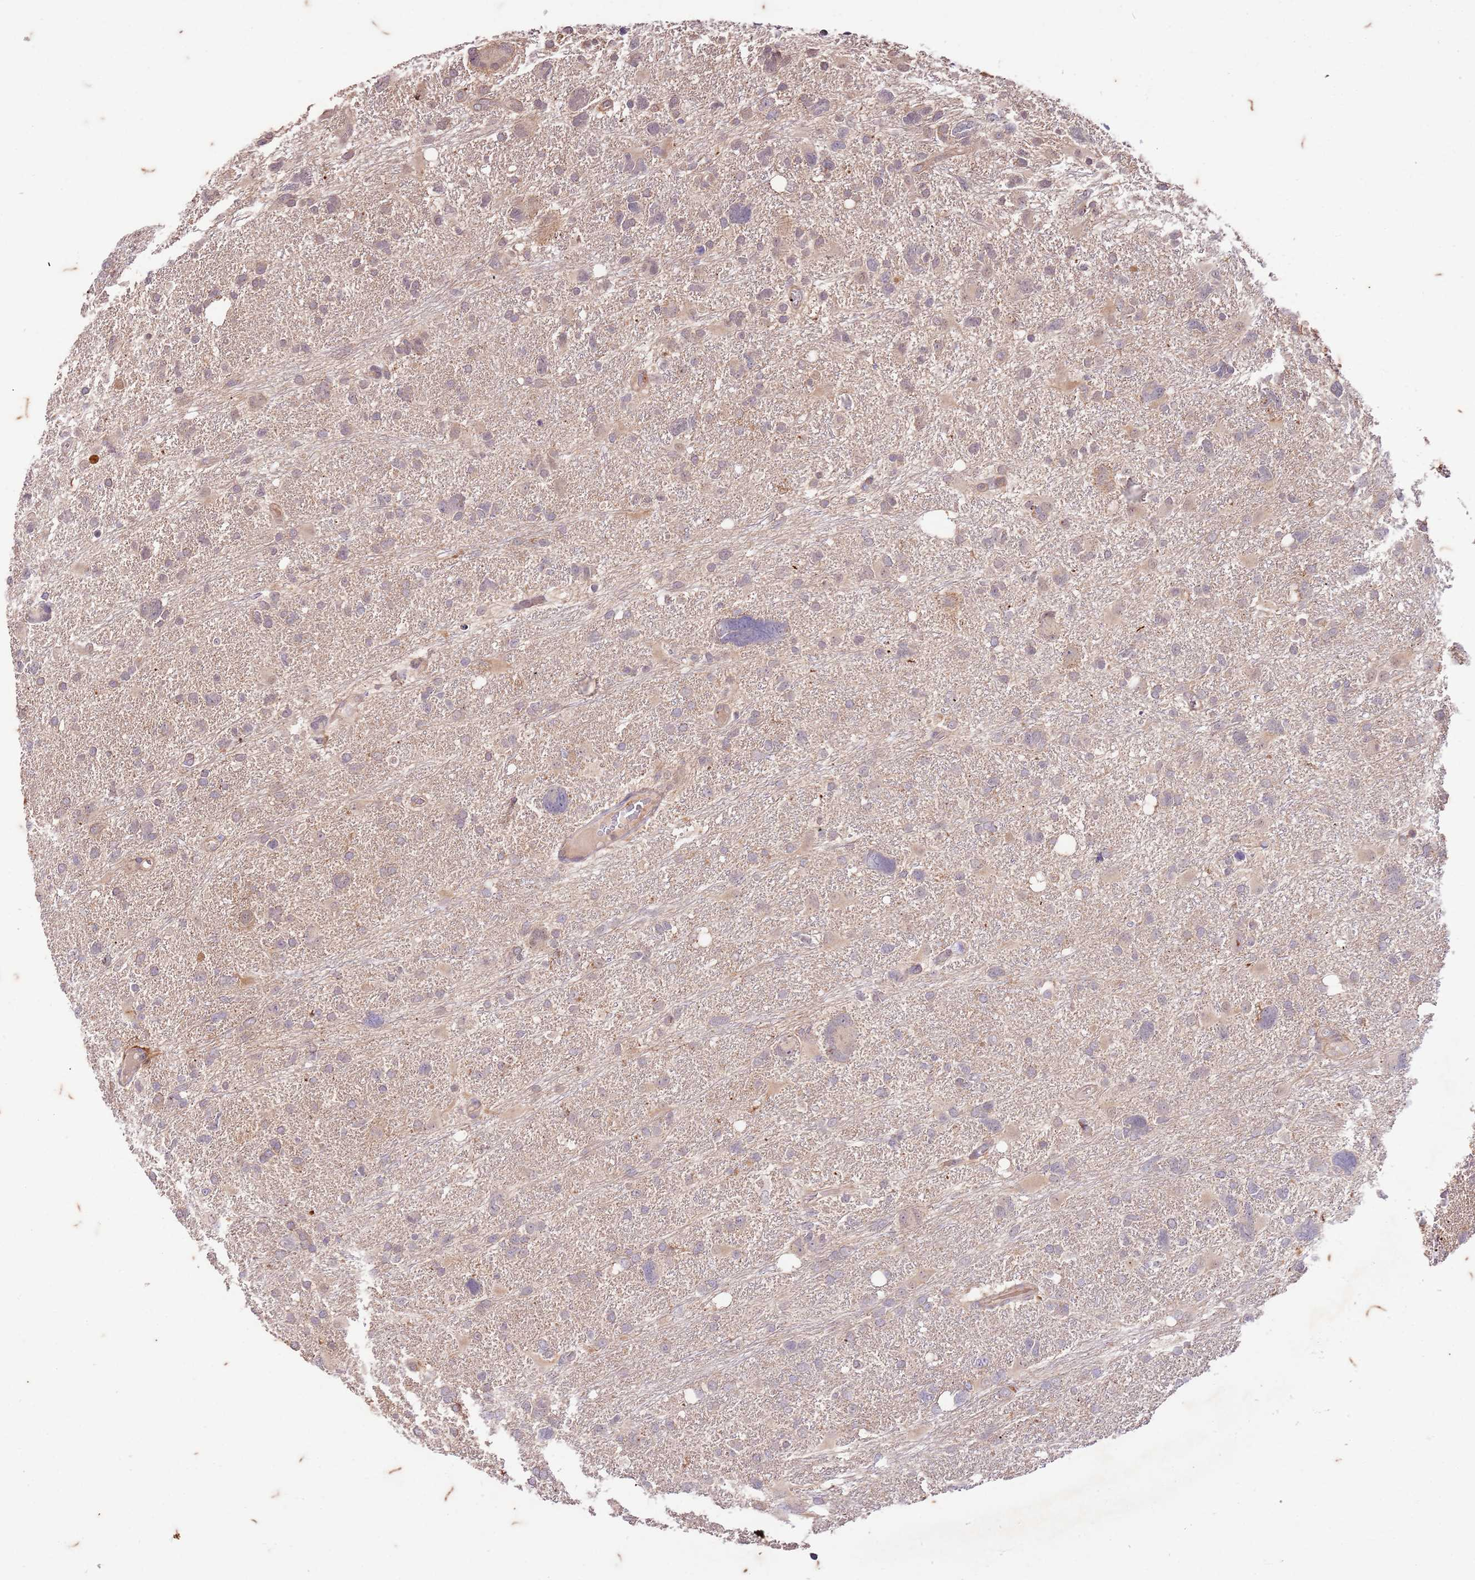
{"staining": {"intensity": "weak", "quantity": "25%-75%", "location": "cytoplasmic/membranous"}, "tissue": "glioma", "cell_type": "Tumor cells", "image_type": "cancer", "snomed": [{"axis": "morphology", "description": "Glioma, malignant, High grade"}, {"axis": "topography", "description": "Brain"}], "caption": "Immunohistochemical staining of malignant high-grade glioma shows low levels of weak cytoplasmic/membranous protein positivity in about 25%-75% of tumor cells.", "gene": "RAPGEF3", "patient": {"sex": "male", "age": 61}}